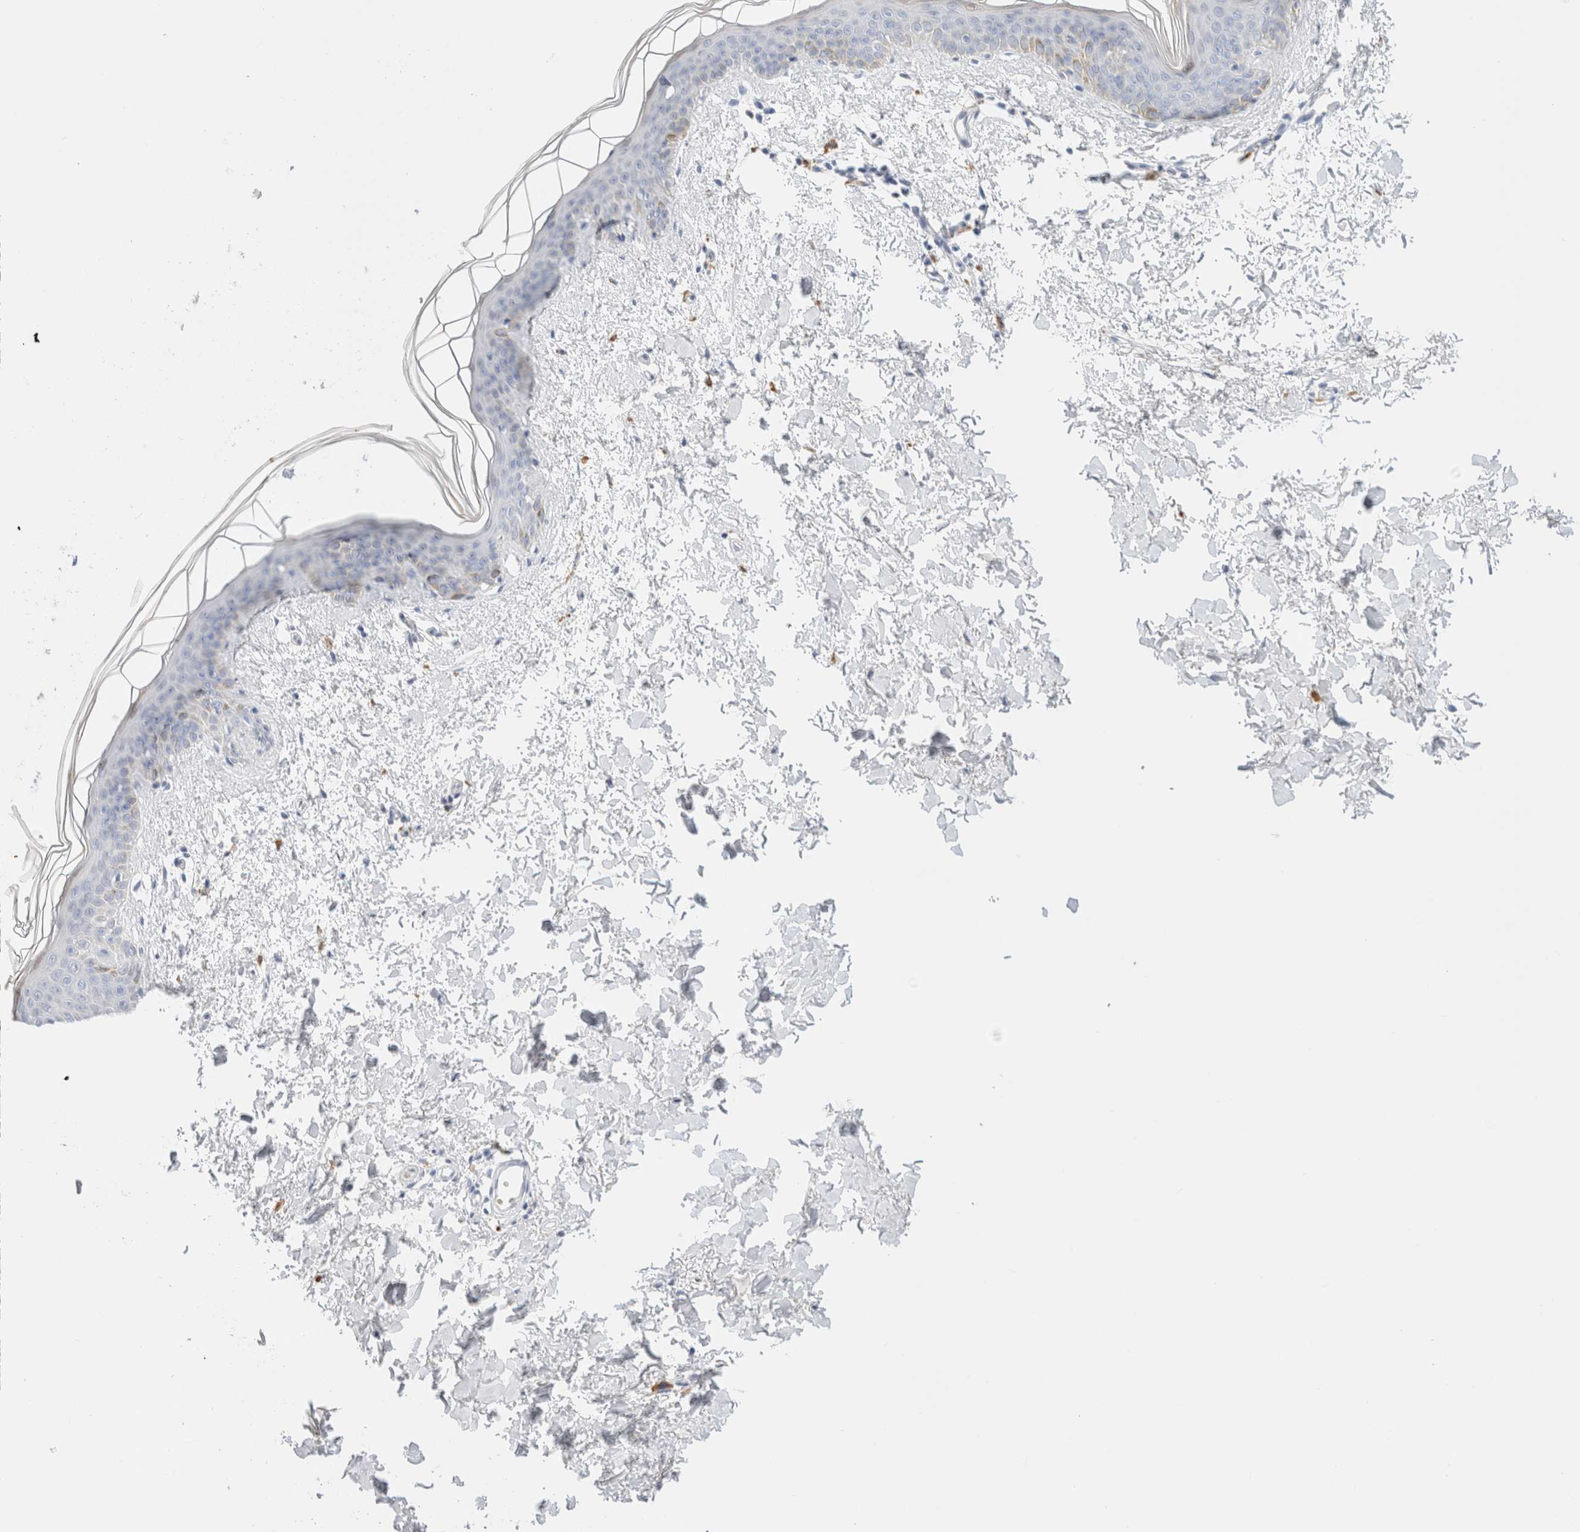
{"staining": {"intensity": "negative", "quantity": "none", "location": "none"}, "tissue": "skin", "cell_type": "Fibroblasts", "image_type": "normal", "snomed": [{"axis": "morphology", "description": "Normal tissue, NOS"}, {"axis": "topography", "description": "Skin"}], "caption": "This is an immunohistochemistry photomicrograph of unremarkable human skin. There is no positivity in fibroblasts.", "gene": "ARG1", "patient": {"sex": "female", "age": 46}}